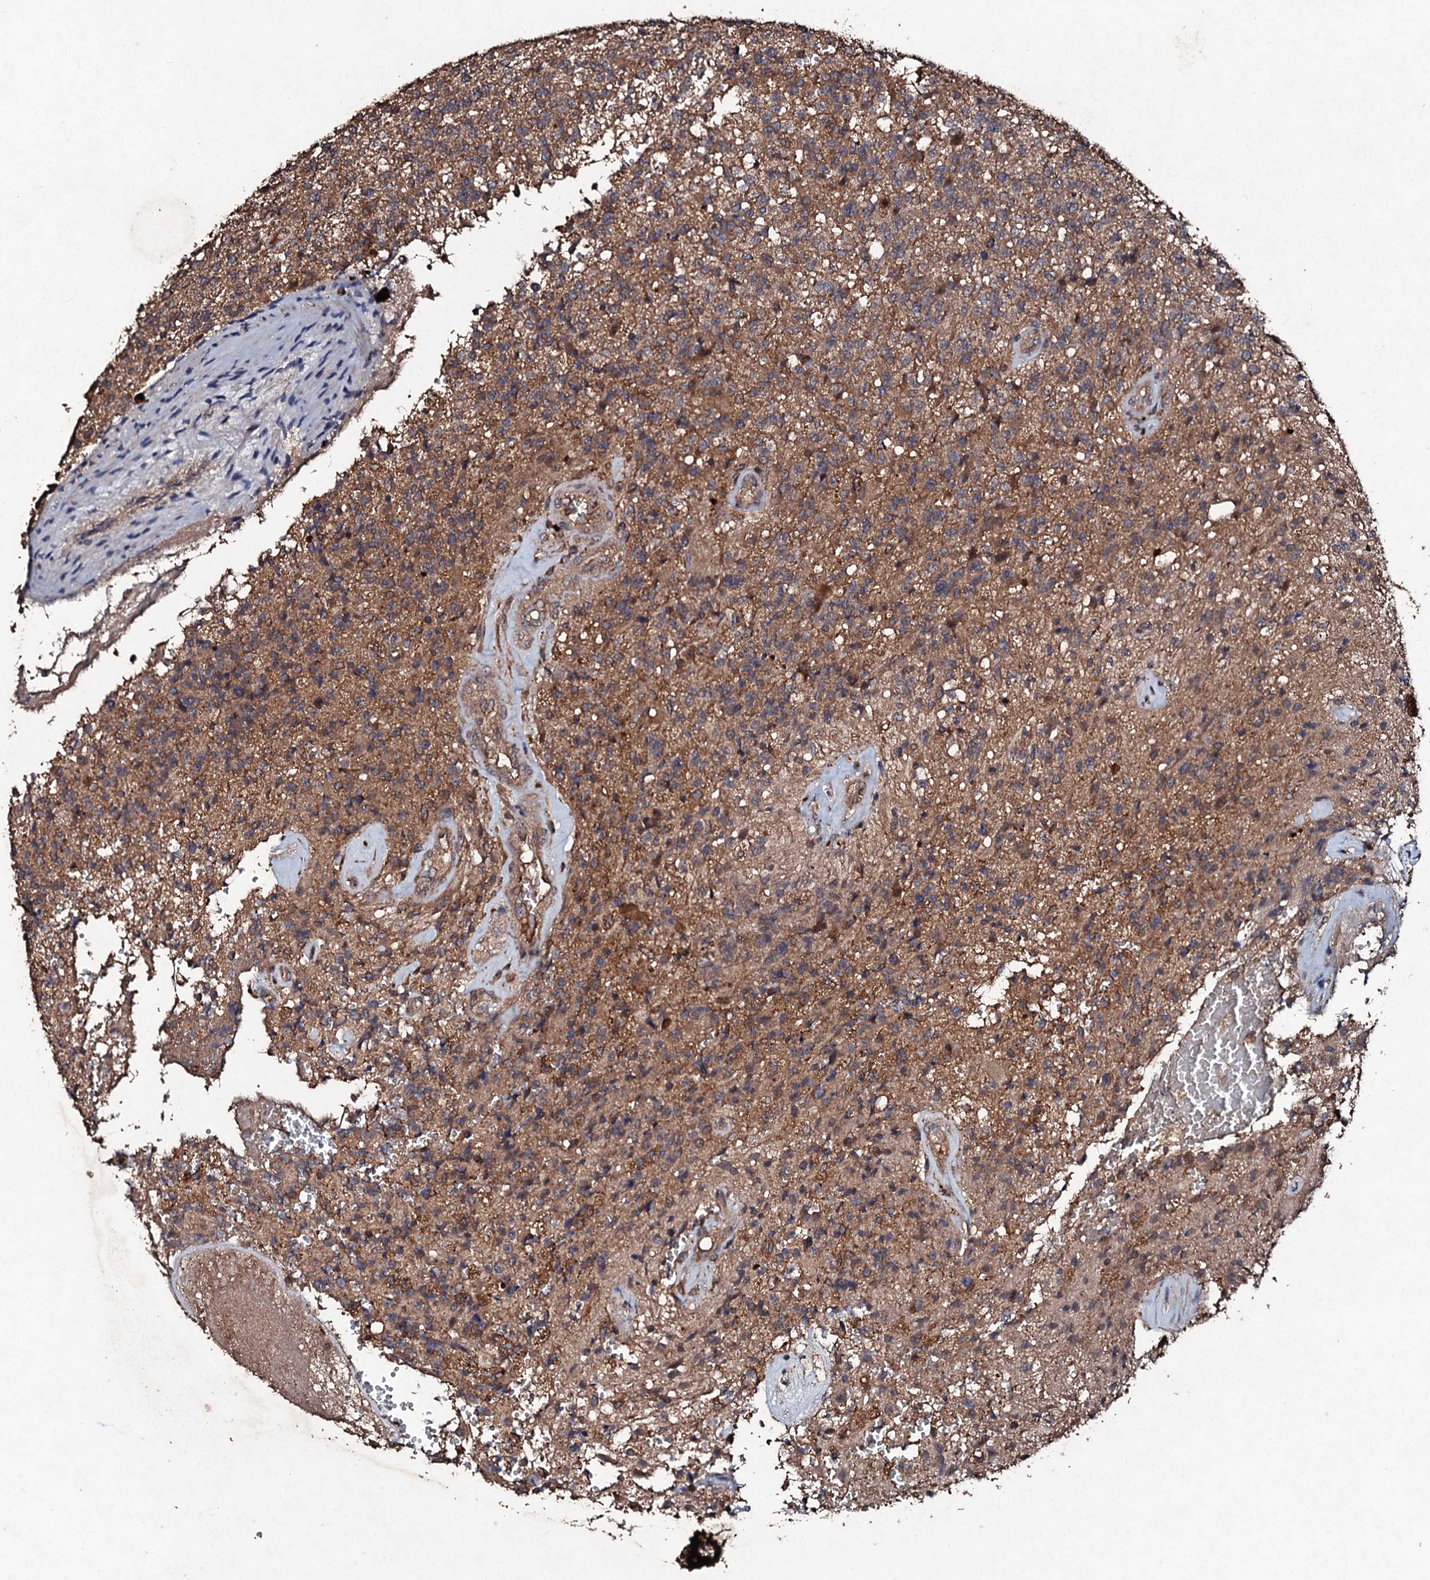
{"staining": {"intensity": "moderate", "quantity": ">75%", "location": "cytoplasmic/membranous"}, "tissue": "glioma", "cell_type": "Tumor cells", "image_type": "cancer", "snomed": [{"axis": "morphology", "description": "Glioma, malignant, High grade"}, {"axis": "topography", "description": "Brain"}], "caption": "DAB (3,3'-diaminobenzidine) immunohistochemical staining of human malignant high-grade glioma shows moderate cytoplasmic/membranous protein expression in about >75% of tumor cells. (DAB IHC, brown staining for protein, blue staining for nuclei).", "gene": "KERA", "patient": {"sex": "male", "age": 56}}